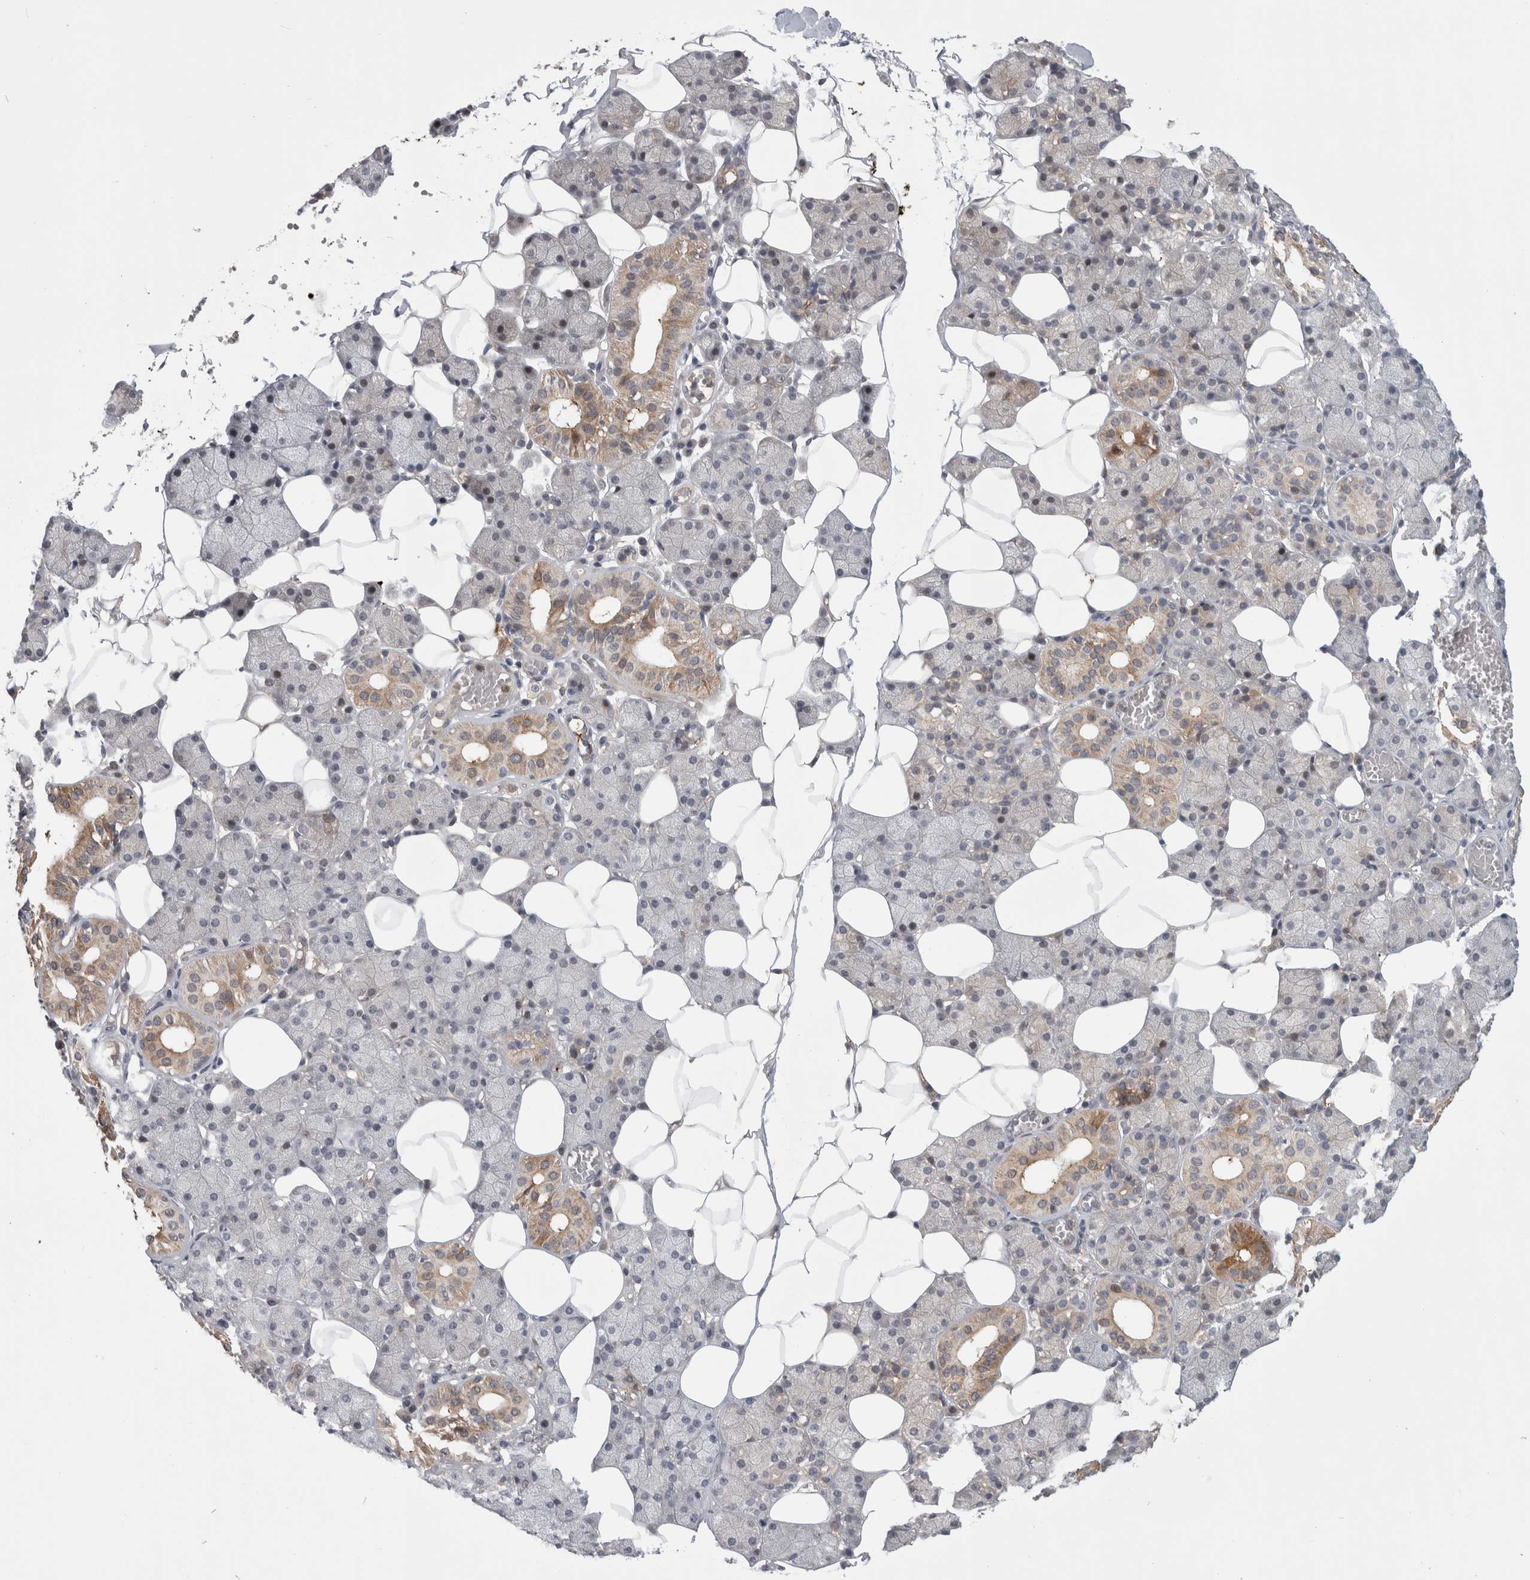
{"staining": {"intensity": "moderate", "quantity": "<25%", "location": "cytoplasmic/membranous"}, "tissue": "salivary gland", "cell_type": "Glandular cells", "image_type": "normal", "snomed": [{"axis": "morphology", "description": "Normal tissue, NOS"}, {"axis": "topography", "description": "Salivary gland"}], "caption": "Immunohistochemical staining of normal human salivary gland exhibits <25% levels of moderate cytoplasmic/membranous protein positivity in approximately <25% of glandular cells. The staining was performed using DAB to visualize the protein expression in brown, while the nuclei were stained in blue with hematoxylin (Magnification: 20x).", "gene": "ZNF862", "patient": {"sex": "female", "age": 33}}